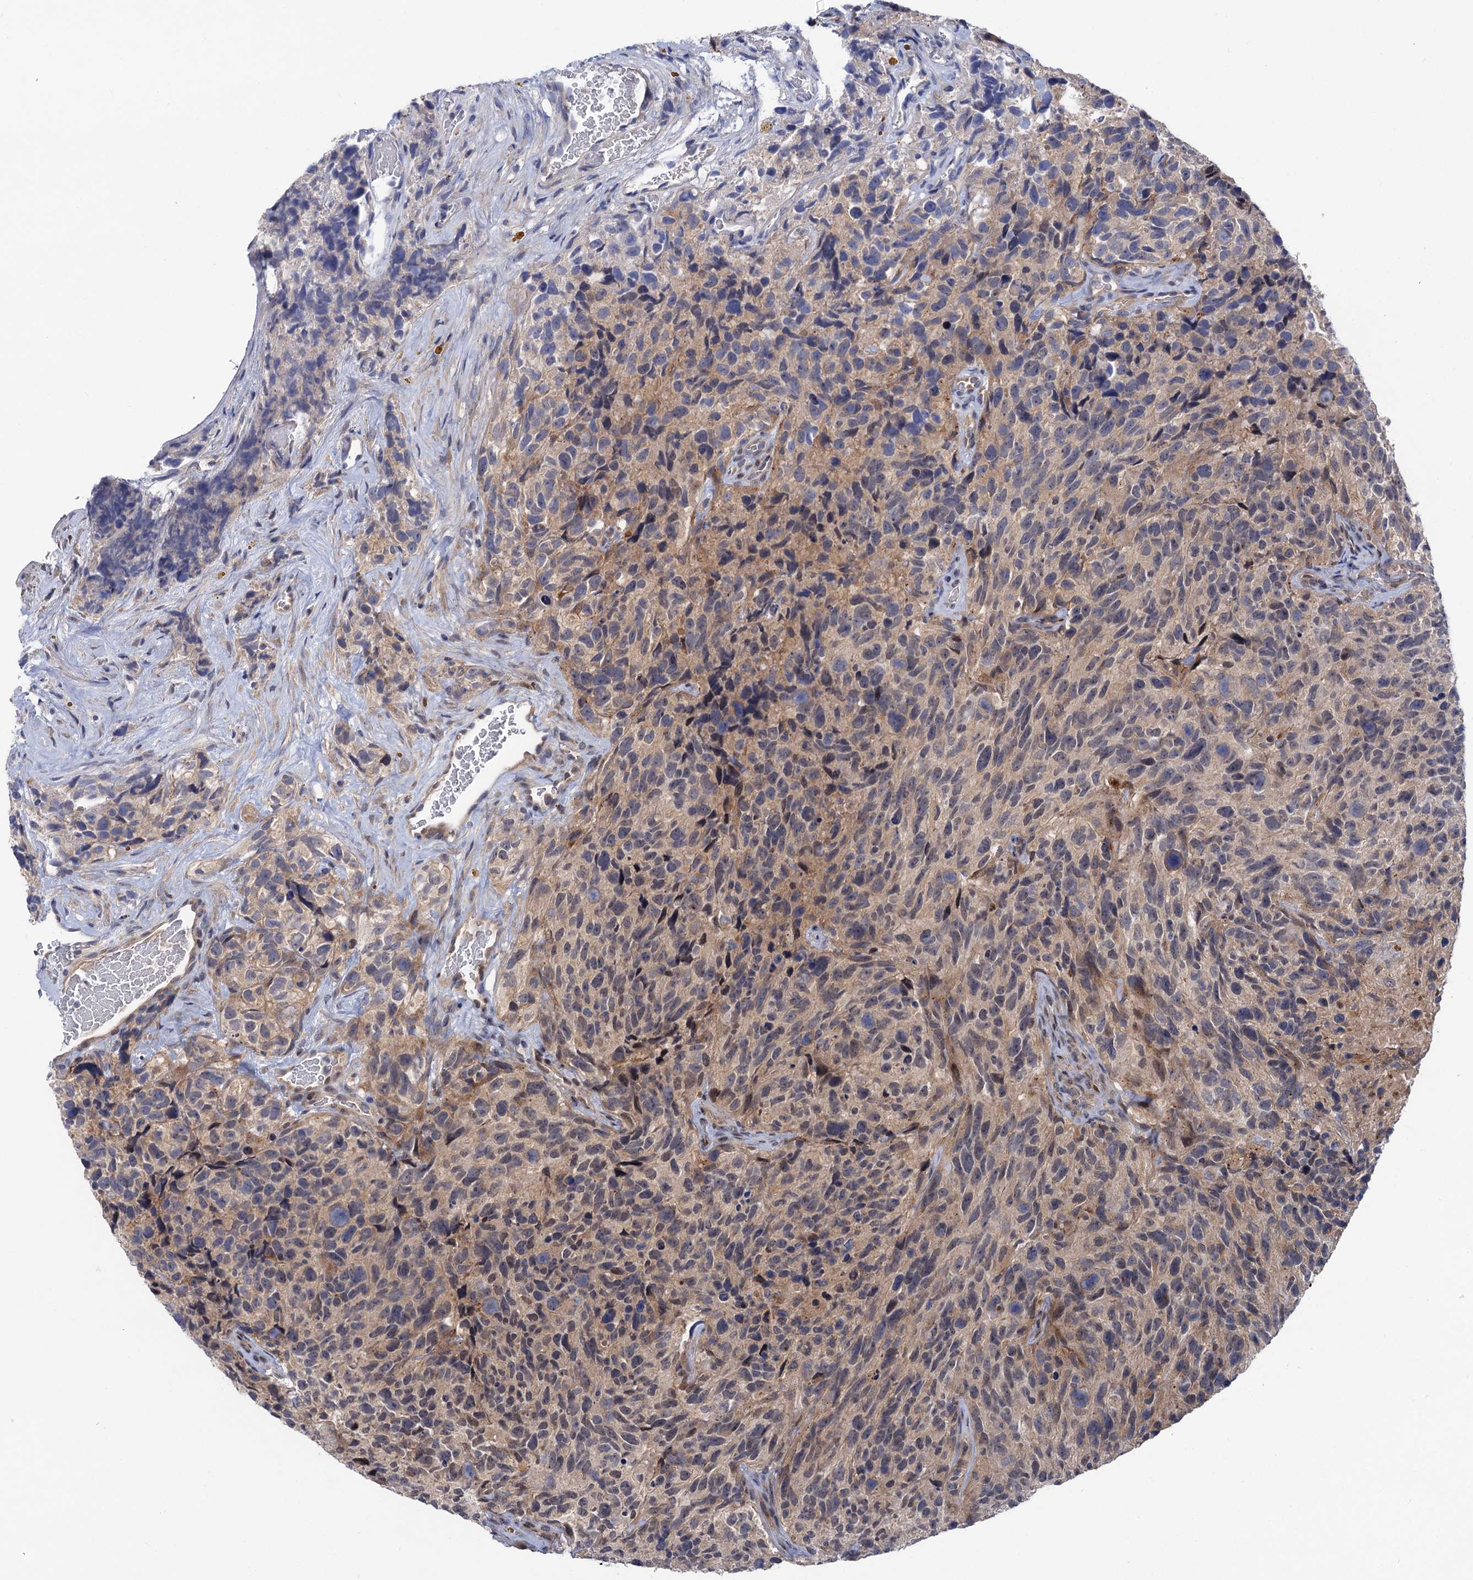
{"staining": {"intensity": "negative", "quantity": "none", "location": "none"}, "tissue": "glioma", "cell_type": "Tumor cells", "image_type": "cancer", "snomed": [{"axis": "morphology", "description": "Glioma, malignant, High grade"}, {"axis": "topography", "description": "Brain"}], "caption": "An immunohistochemistry image of glioma is shown. There is no staining in tumor cells of glioma.", "gene": "NEK8", "patient": {"sex": "male", "age": 69}}